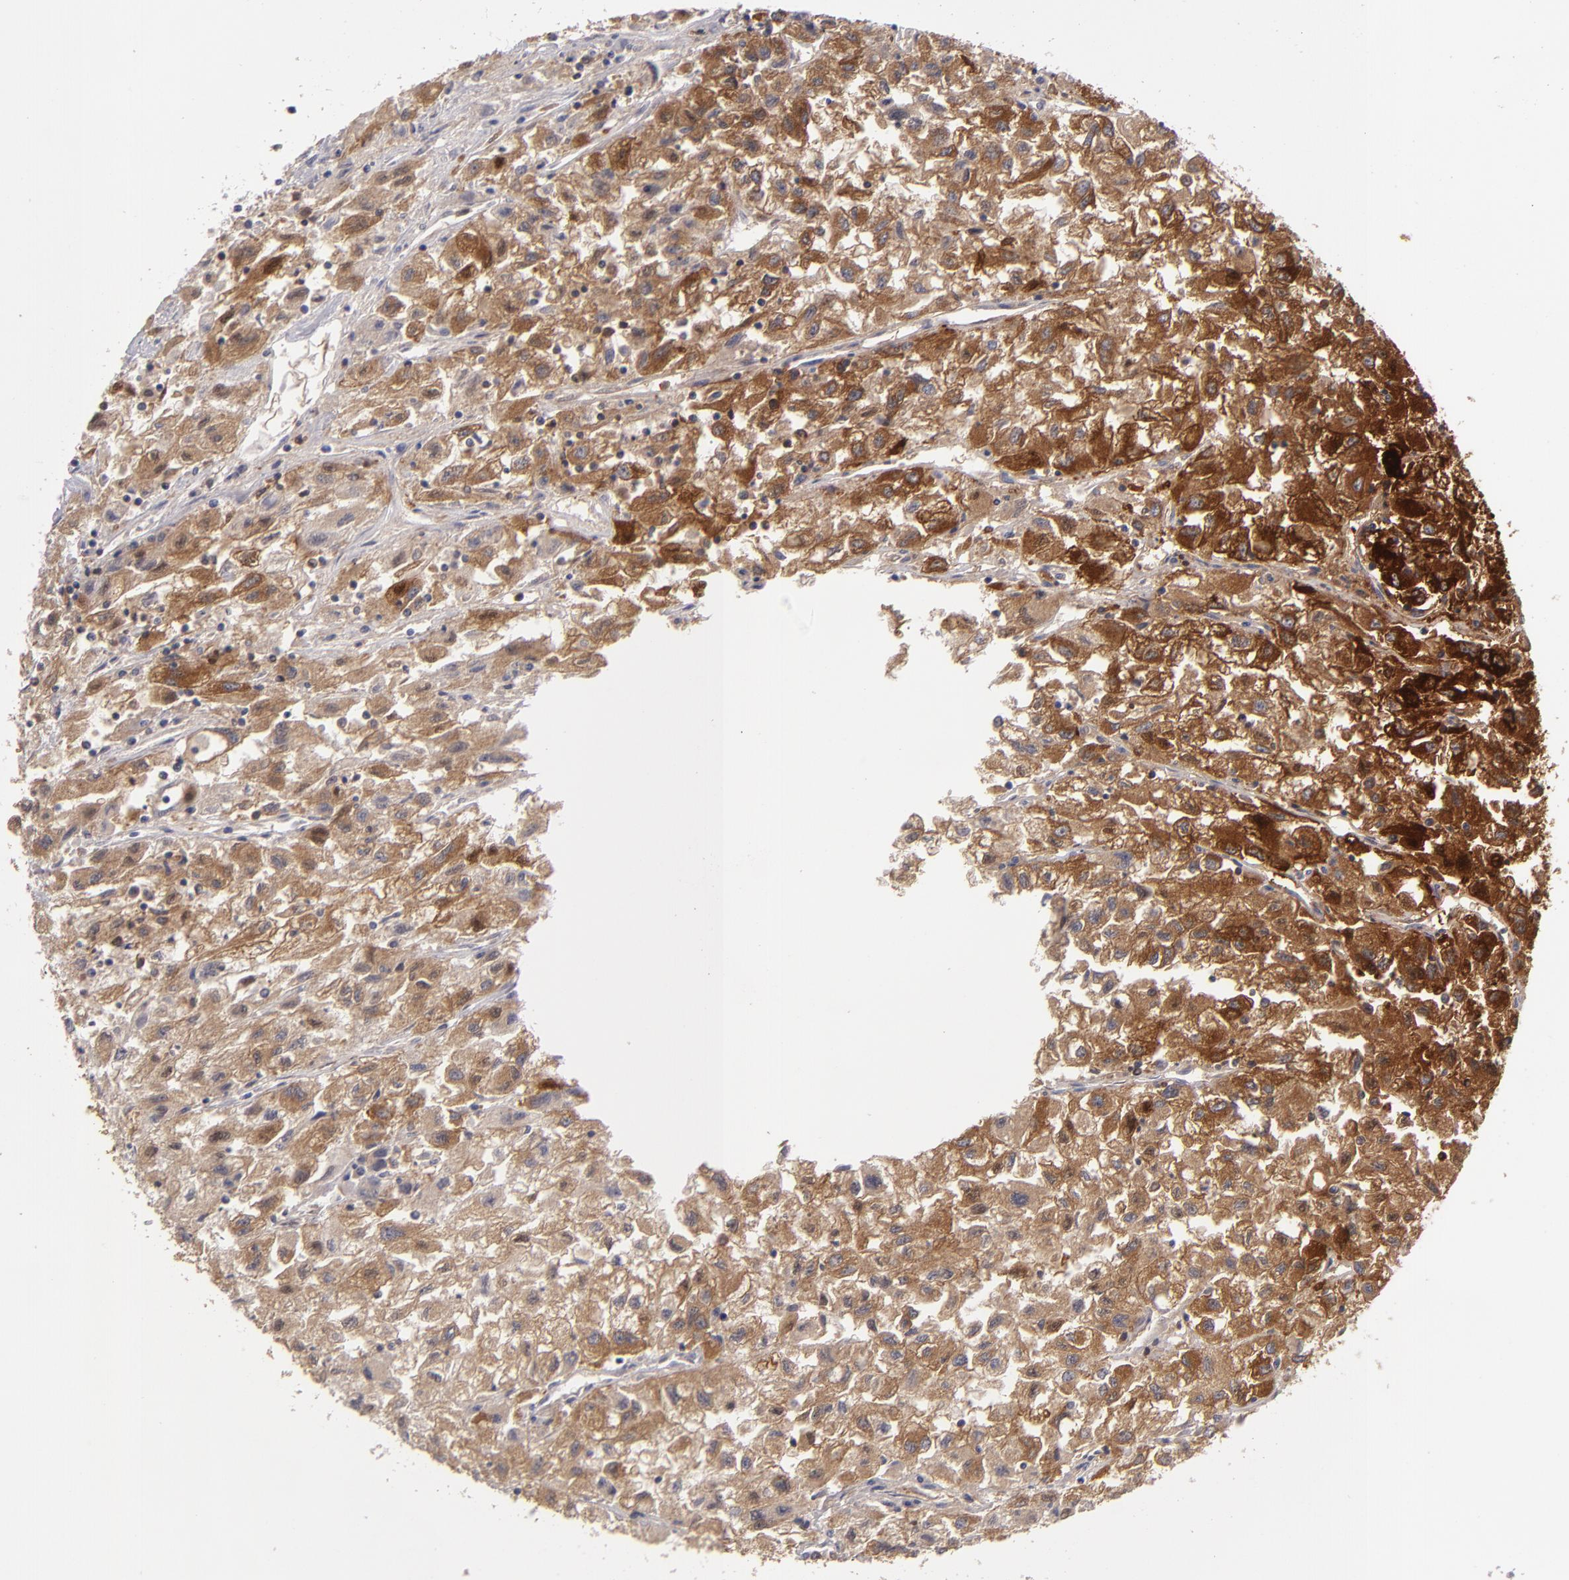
{"staining": {"intensity": "strong", "quantity": ">75%", "location": "cytoplasmic/membranous"}, "tissue": "renal cancer", "cell_type": "Tumor cells", "image_type": "cancer", "snomed": [{"axis": "morphology", "description": "Adenocarcinoma, NOS"}, {"axis": "topography", "description": "Kidney"}], "caption": "Renal adenocarcinoma stained with DAB (3,3'-diaminobenzidine) immunohistochemistry reveals high levels of strong cytoplasmic/membranous staining in about >75% of tumor cells.", "gene": "MMP10", "patient": {"sex": "male", "age": 59}}